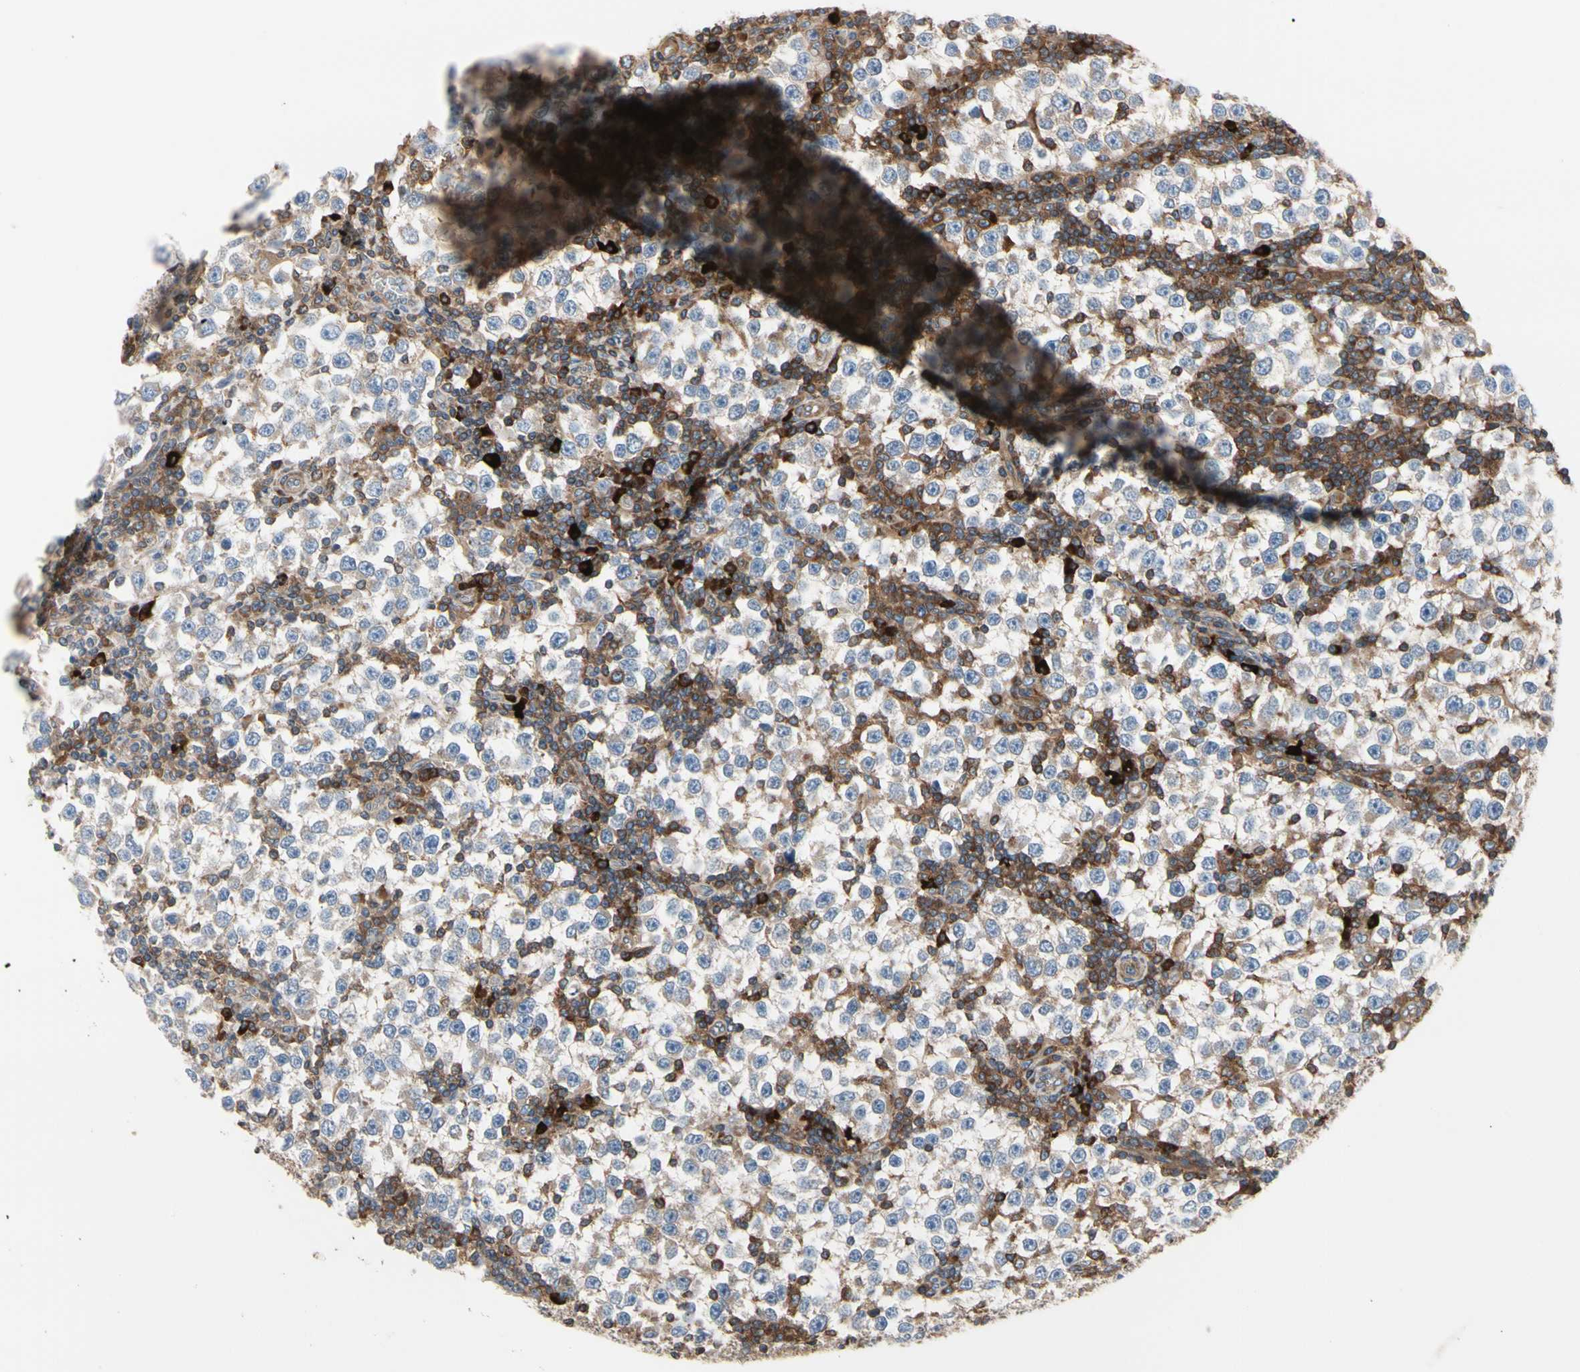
{"staining": {"intensity": "weak", "quantity": "25%-75%", "location": "cytoplasmic/membranous"}, "tissue": "testis cancer", "cell_type": "Tumor cells", "image_type": "cancer", "snomed": [{"axis": "morphology", "description": "Seminoma, NOS"}, {"axis": "topography", "description": "Testis"}], "caption": "IHC photomicrograph of testis seminoma stained for a protein (brown), which reveals low levels of weak cytoplasmic/membranous staining in approximately 25%-75% of tumor cells.", "gene": "ROCK1", "patient": {"sex": "male", "age": 65}}